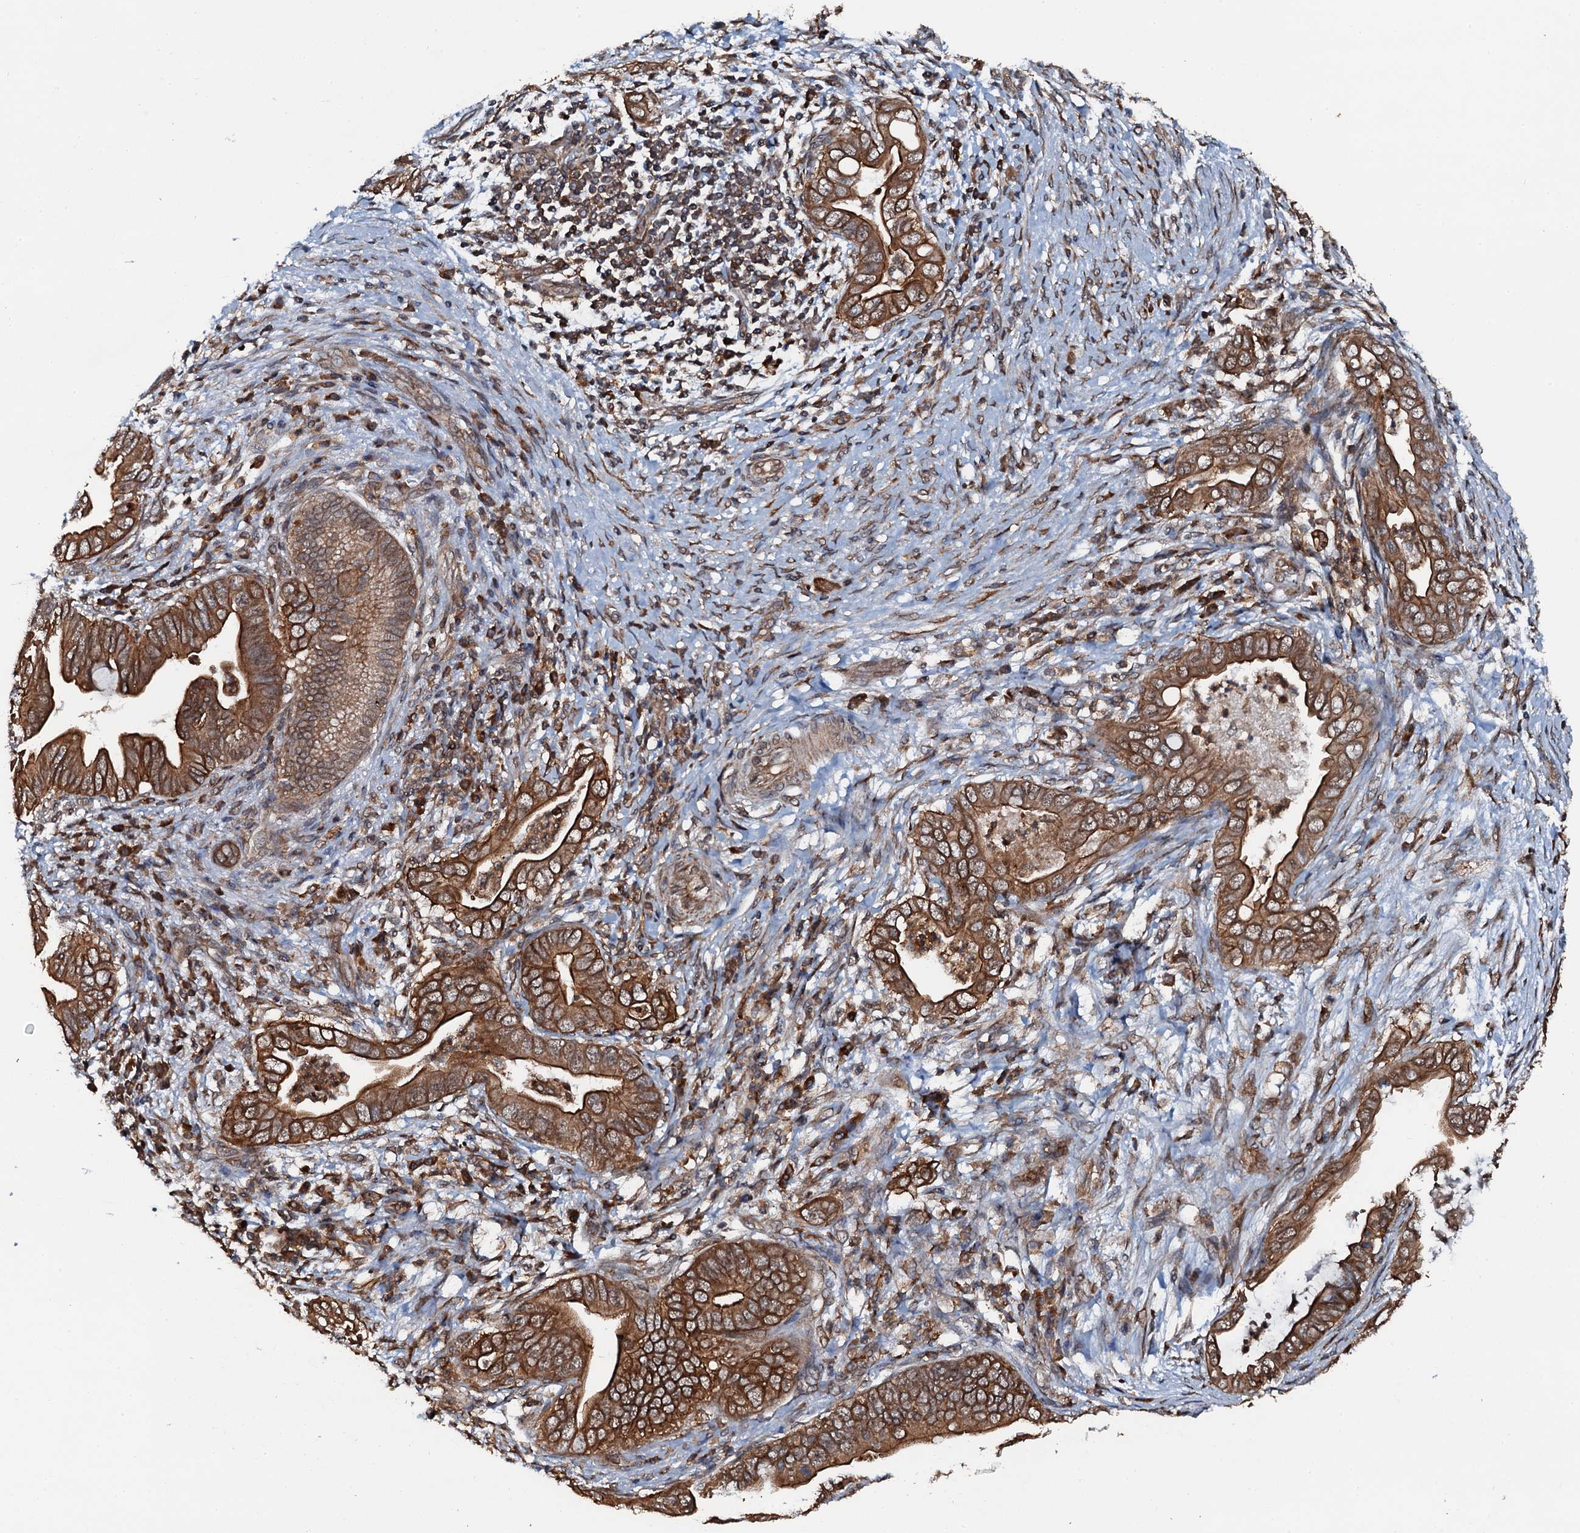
{"staining": {"intensity": "strong", "quantity": ">75%", "location": "cytoplasmic/membranous"}, "tissue": "pancreatic cancer", "cell_type": "Tumor cells", "image_type": "cancer", "snomed": [{"axis": "morphology", "description": "Adenocarcinoma, NOS"}, {"axis": "topography", "description": "Pancreas"}], "caption": "Pancreatic cancer stained with a protein marker demonstrates strong staining in tumor cells.", "gene": "EDC4", "patient": {"sex": "male", "age": 75}}